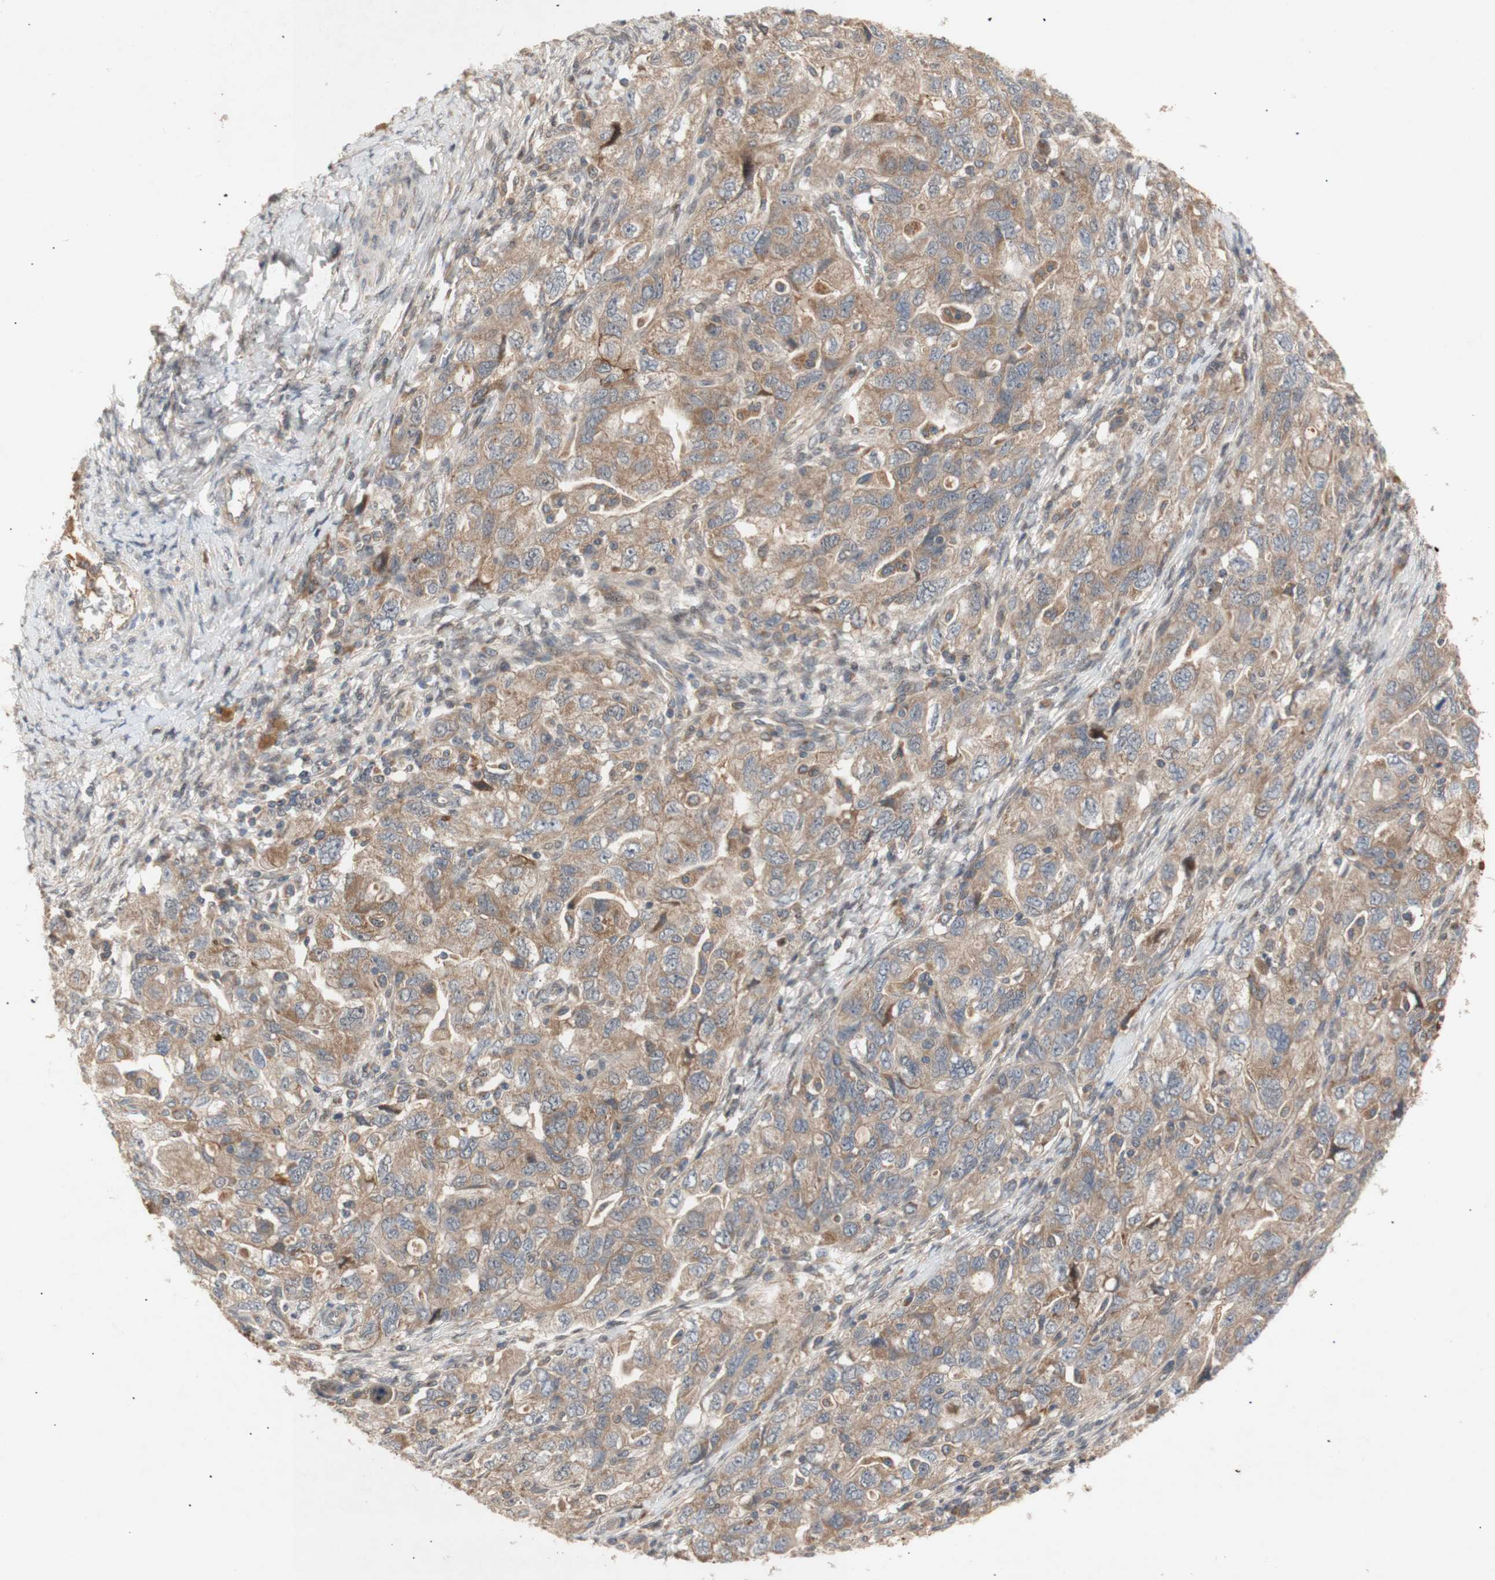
{"staining": {"intensity": "moderate", "quantity": ">75%", "location": "cytoplasmic/membranous"}, "tissue": "ovarian cancer", "cell_type": "Tumor cells", "image_type": "cancer", "snomed": [{"axis": "morphology", "description": "Carcinoma, NOS"}, {"axis": "morphology", "description": "Cystadenocarcinoma, serous, NOS"}, {"axis": "topography", "description": "Ovary"}], "caption": "Immunohistochemical staining of human carcinoma (ovarian) reveals medium levels of moderate cytoplasmic/membranous protein expression in about >75% of tumor cells.", "gene": "PKN1", "patient": {"sex": "female", "age": 69}}